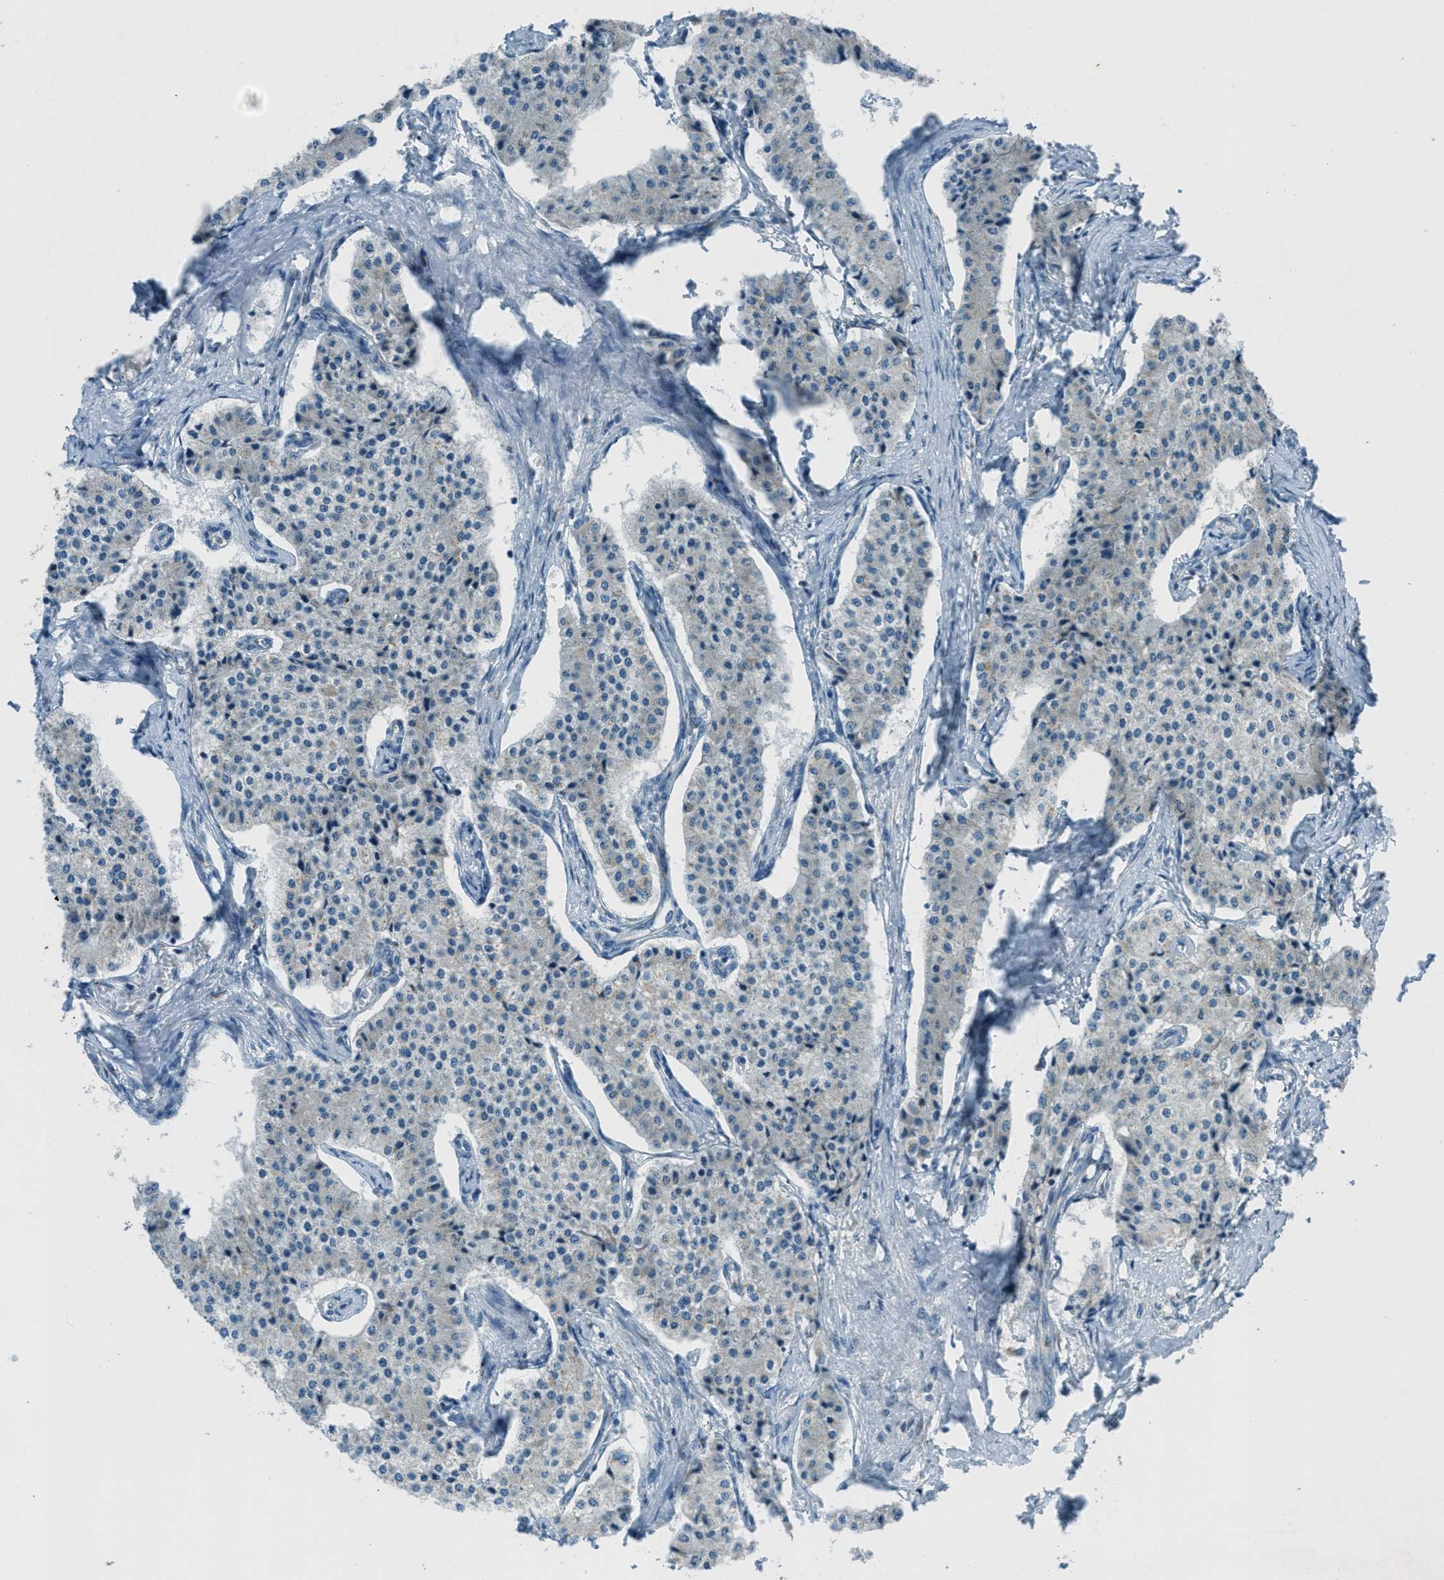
{"staining": {"intensity": "weak", "quantity": "<25%", "location": "cytoplasmic/membranous"}, "tissue": "carcinoid", "cell_type": "Tumor cells", "image_type": "cancer", "snomed": [{"axis": "morphology", "description": "Carcinoid, malignant, NOS"}, {"axis": "topography", "description": "Colon"}], "caption": "This photomicrograph is of carcinoid stained with immunohistochemistry (IHC) to label a protein in brown with the nuclei are counter-stained blue. There is no expression in tumor cells.", "gene": "BCKDK", "patient": {"sex": "female", "age": 52}}